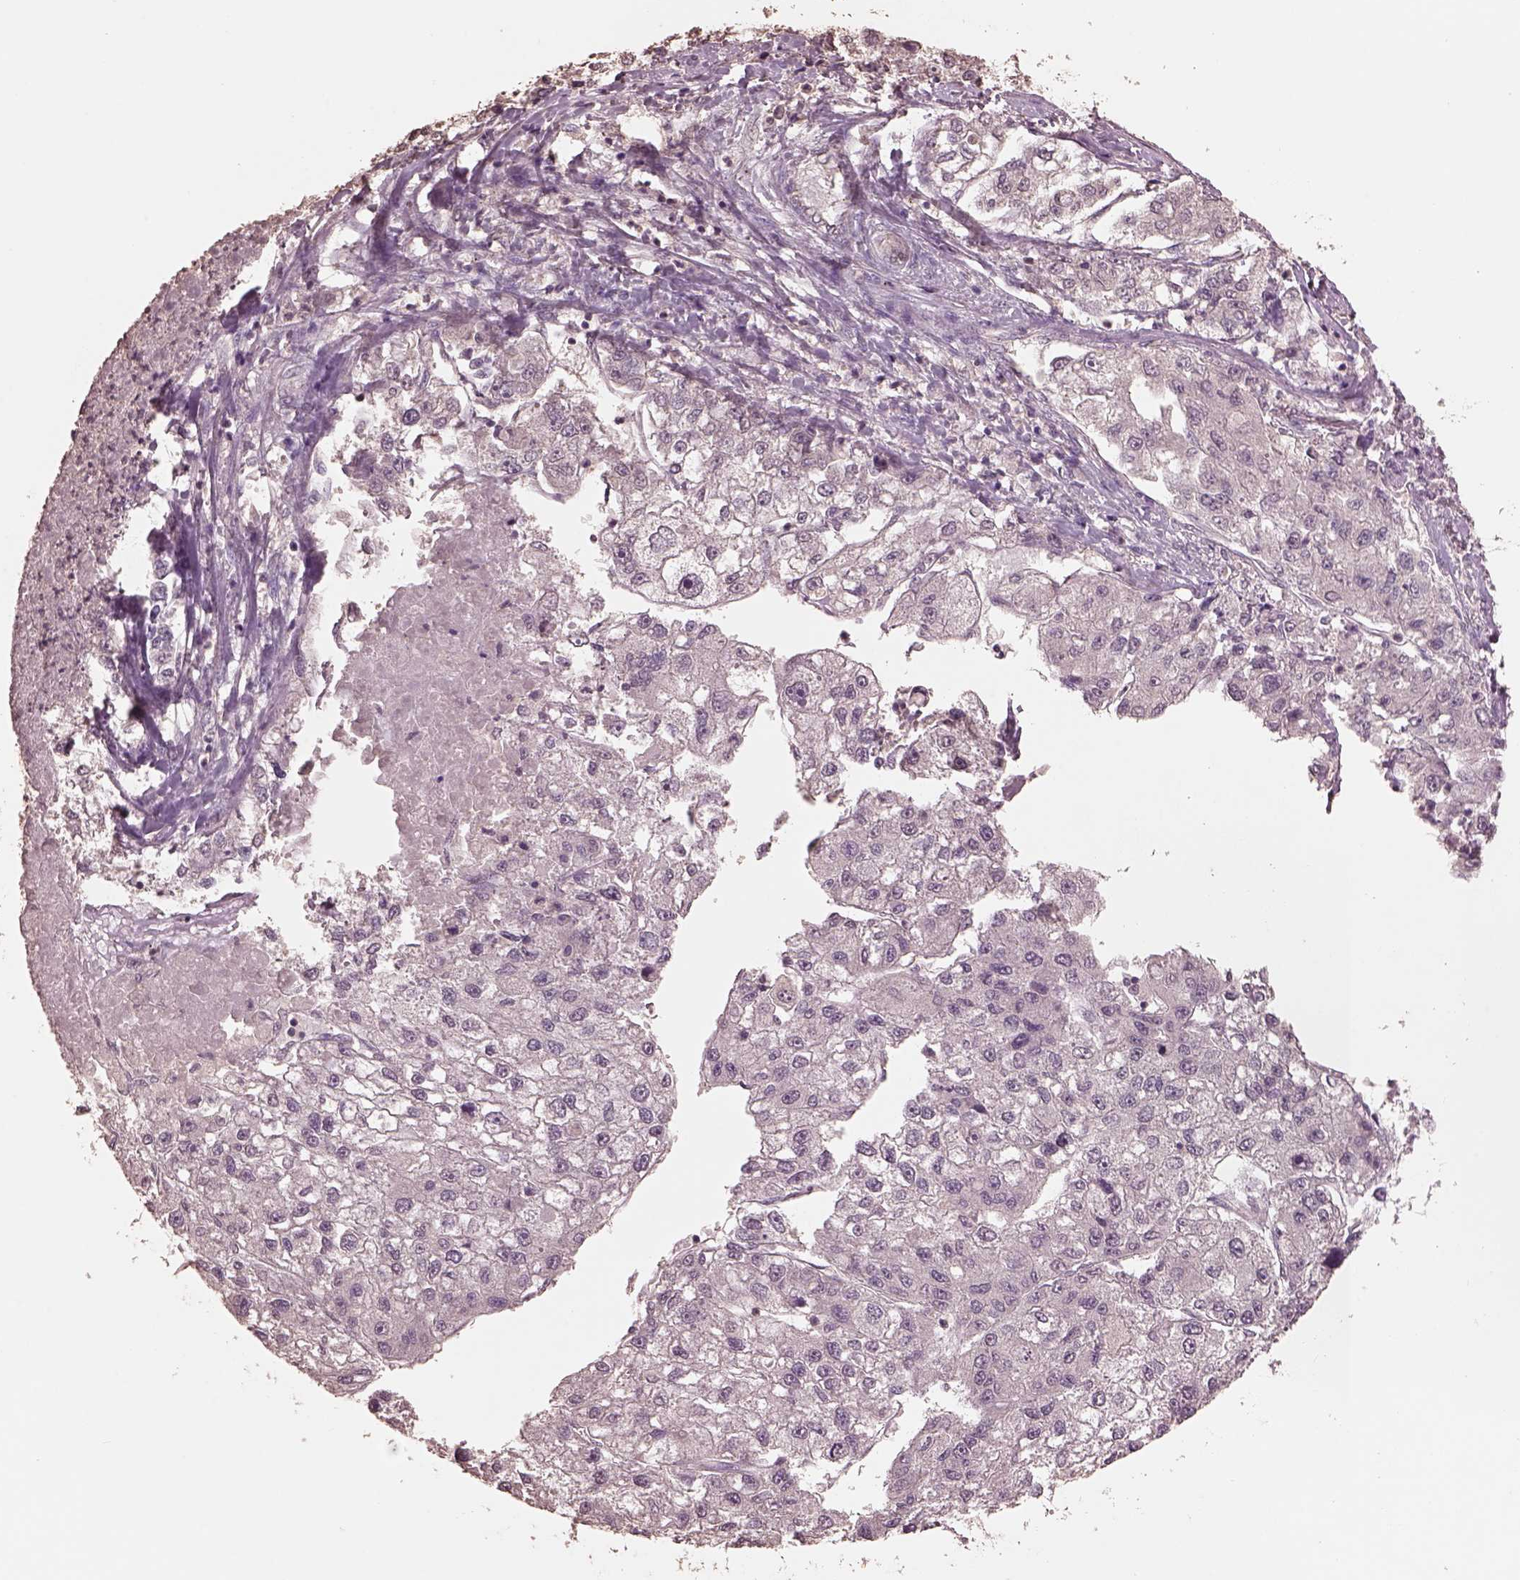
{"staining": {"intensity": "negative", "quantity": "none", "location": "none"}, "tissue": "liver cancer", "cell_type": "Tumor cells", "image_type": "cancer", "snomed": [{"axis": "morphology", "description": "Carcinoma, Hepatocellular, NOS"}, {"axis": "topography", "description": "Liver"}], "caption": "Tumor cells are negative for brown protein staining in liver cancer (hepatocellular carcinoma). The staining is performed using DAB (3,3'-diaminobenzidine) brown chromogen with nuclei counter-stained in using hematoxylin.", "gene": "CPT1C", "patient": {"sex": "male", "age": 56}}